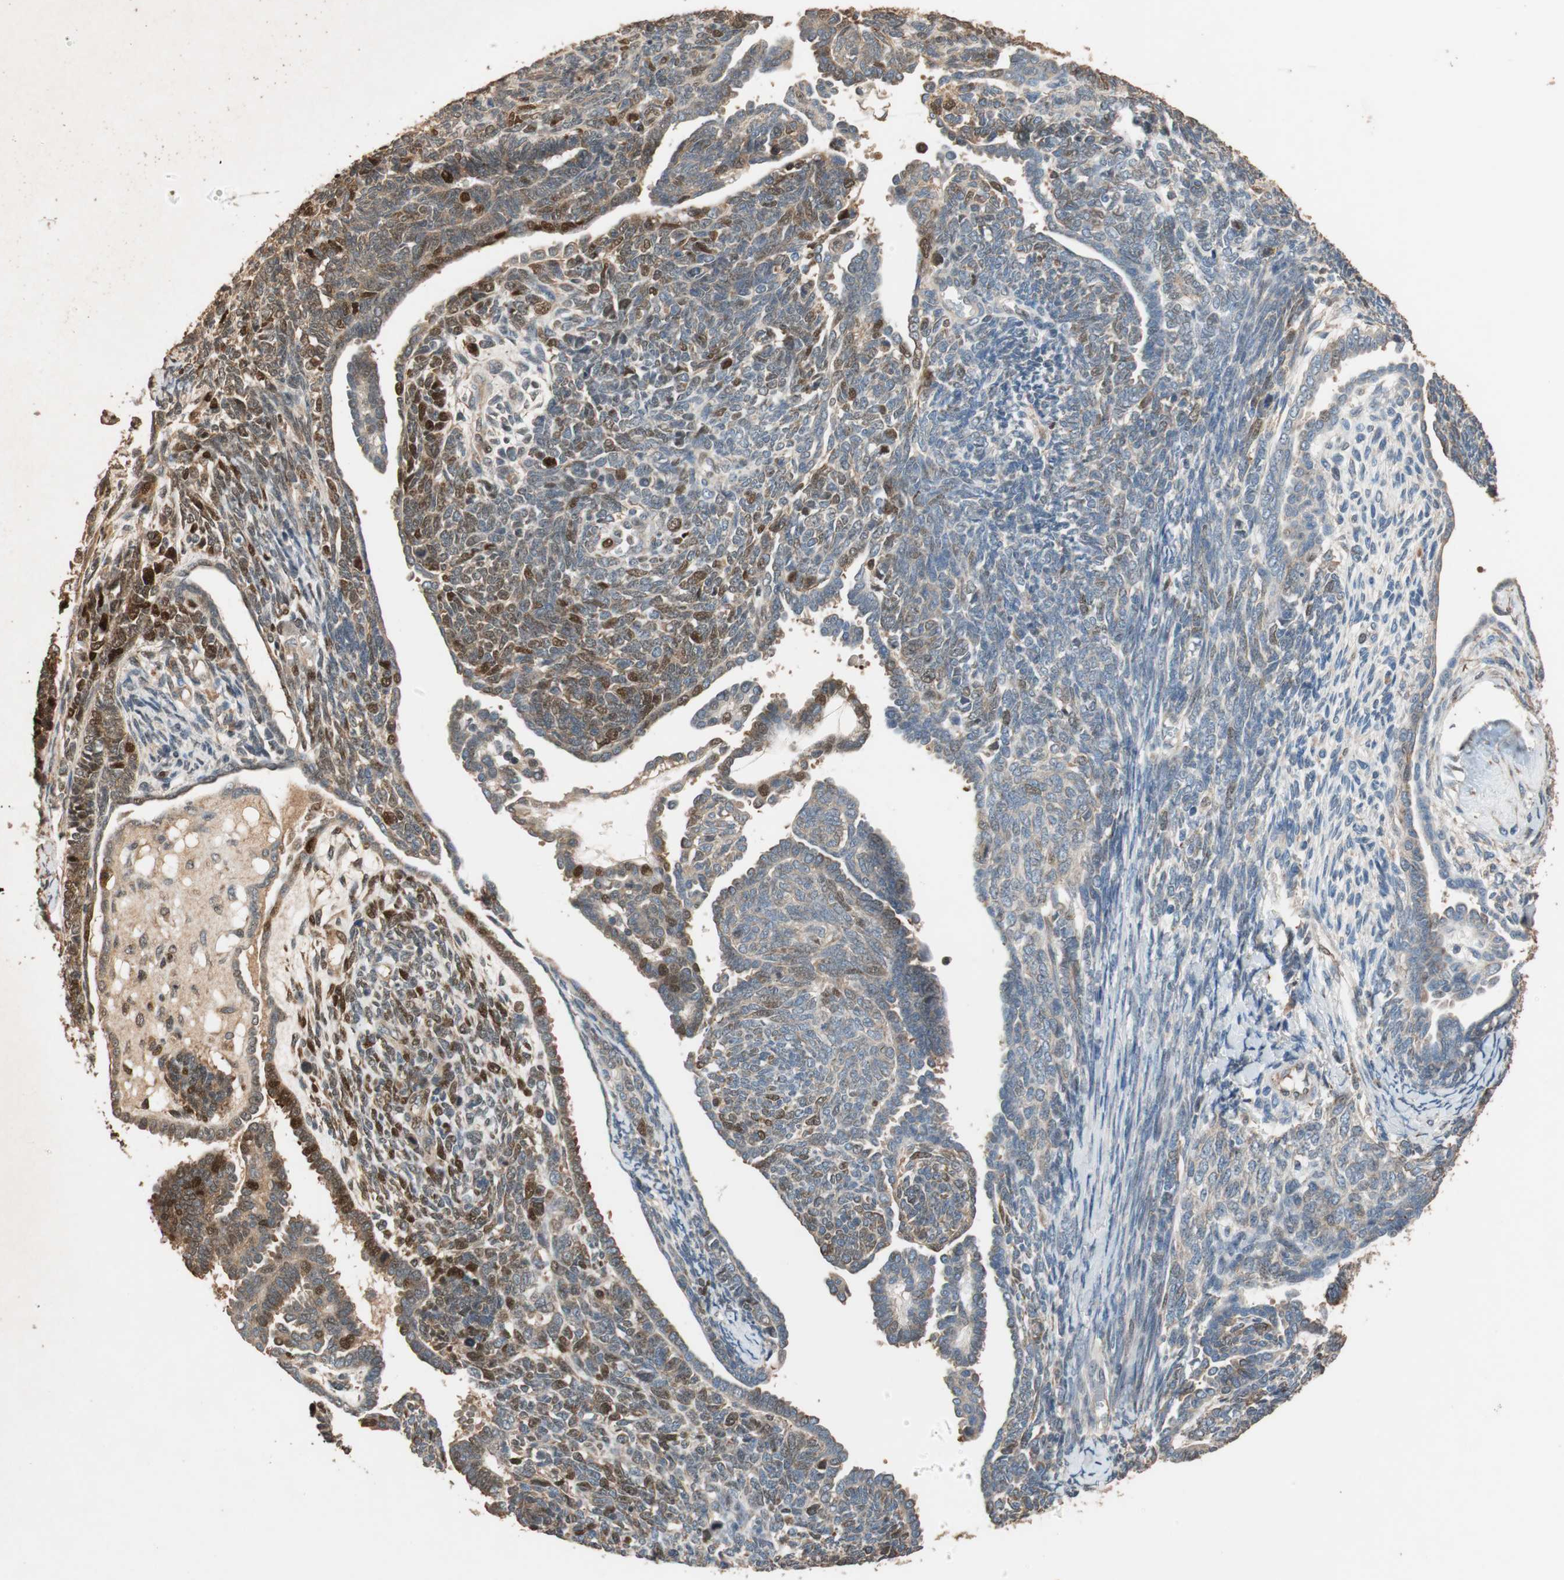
{"staining": {"intensity": "moderate", "quantity": "<25%", "location": "cytoplasmic/membranous"}, "tissue": "endometrial cancer", "cell_type": "Tumor cells", "image_type": "cancer", "snomed": [{"axis": "morphology", "description": "Neoplasm, malignant, NOS"}, {"axis": "topography", "description": "Endometrium"}], "caption": "Endometrial cancer (malignant neoplasm) stained for a protein exhibits moderate cytoplasmic/membranous positivity in tumor cells.", "gene": "TUBB", "patient": {"sex": "female", "age": 74}}